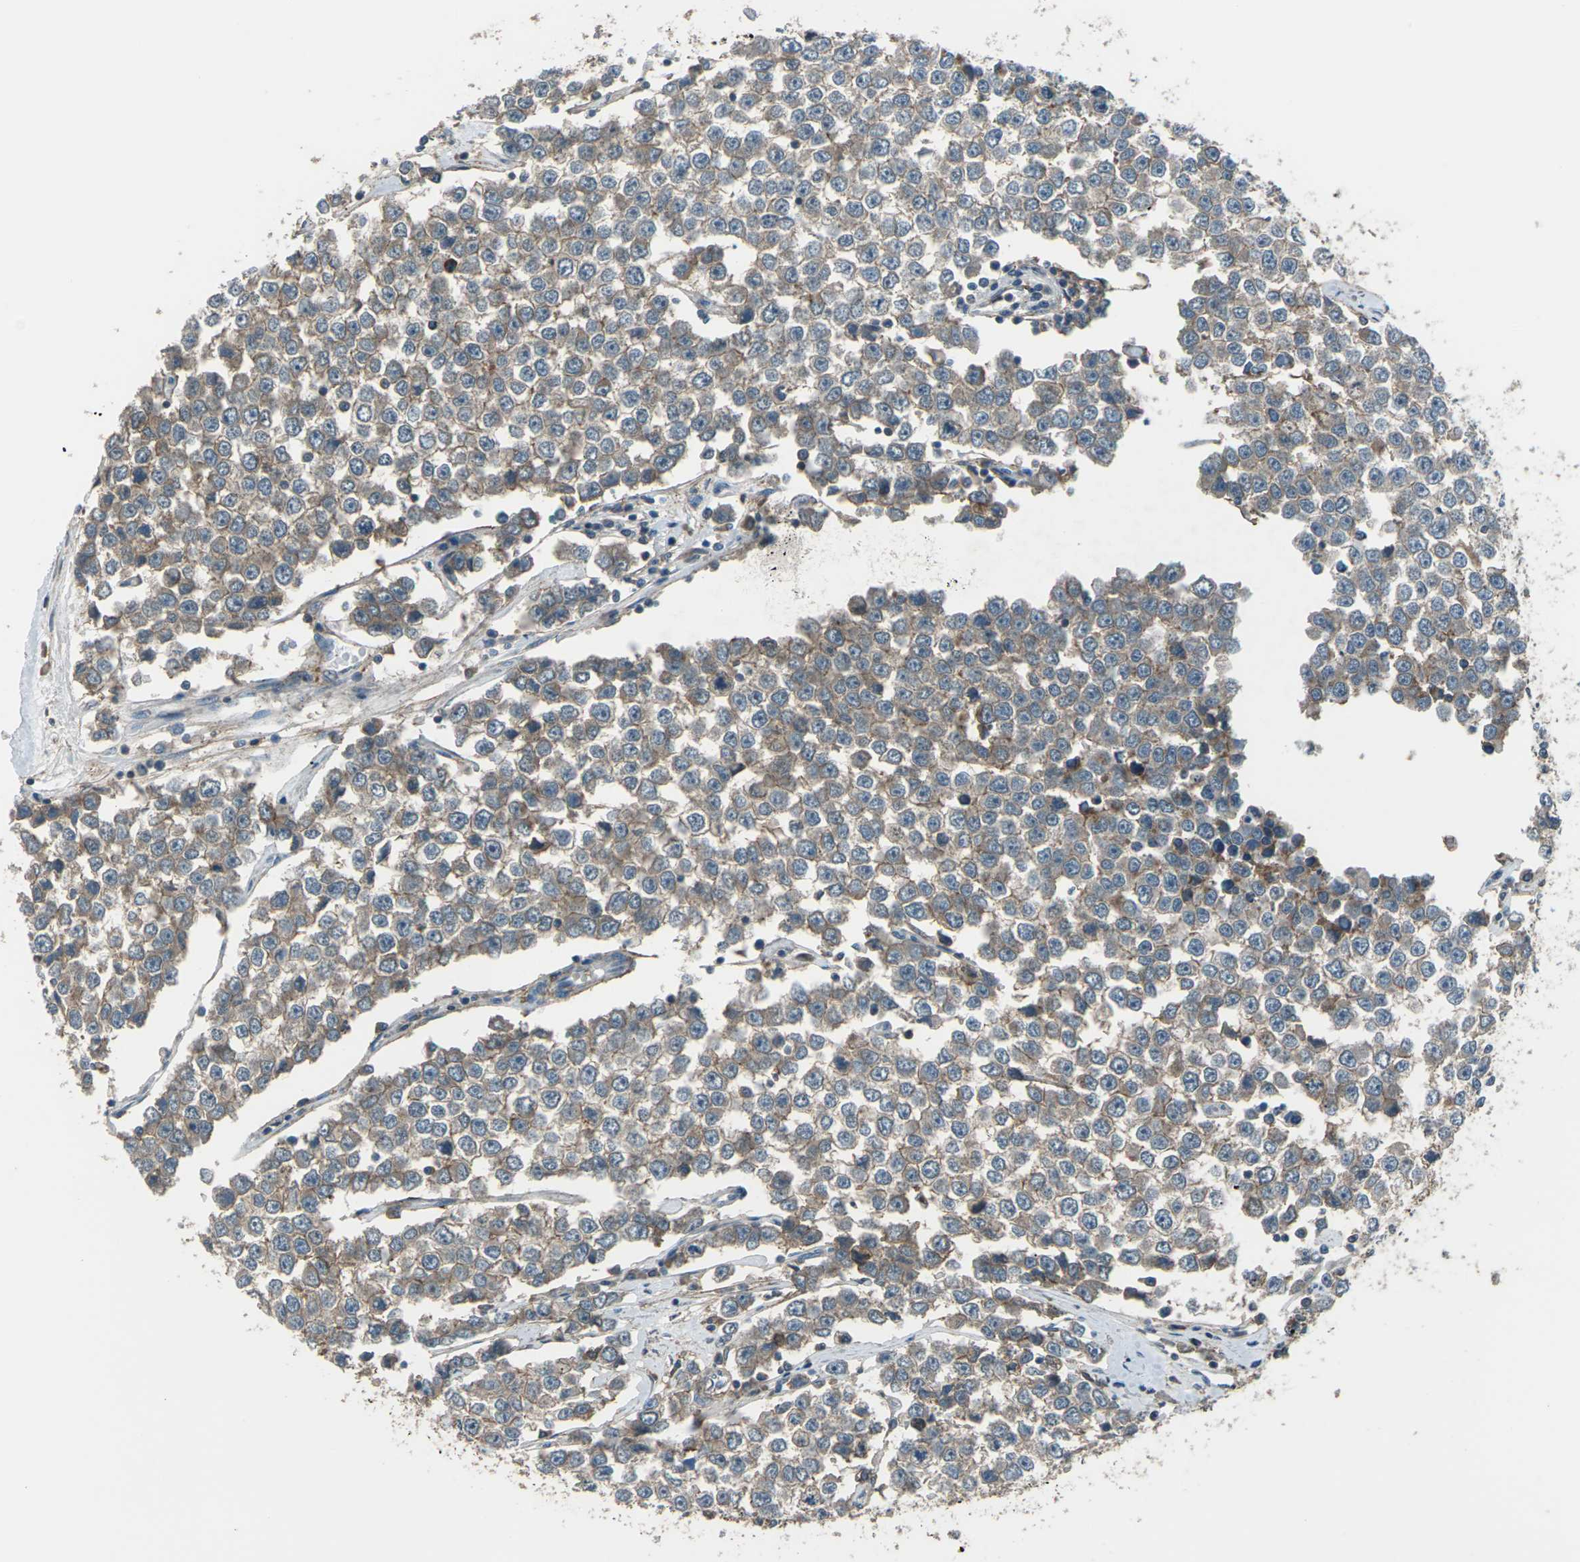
{"staining": {"intensity": "weak", "quantity": ">75%", "location": "cytoplasmic/membranous"}, "tissue": "testis cancer", "cell_type": "Tumor cells", "image_type": "cancer", "snomed": [{"axis": "morphology", "description": "Seminoma, NOS"}, {"axis": "morphology", "description": "Carcinoma, Embryonal, NOS"}, {"axis": "topography", "description": "Testis"}], "caption": "Immunohistochemical staining of human seminoma (testis) displays low levels of weak cytoplasmic/membranous protein positivity in approximately >75% of tumor cells.", "gene": "CMTM4", "patient": {"sex": "male", "age": 52}}